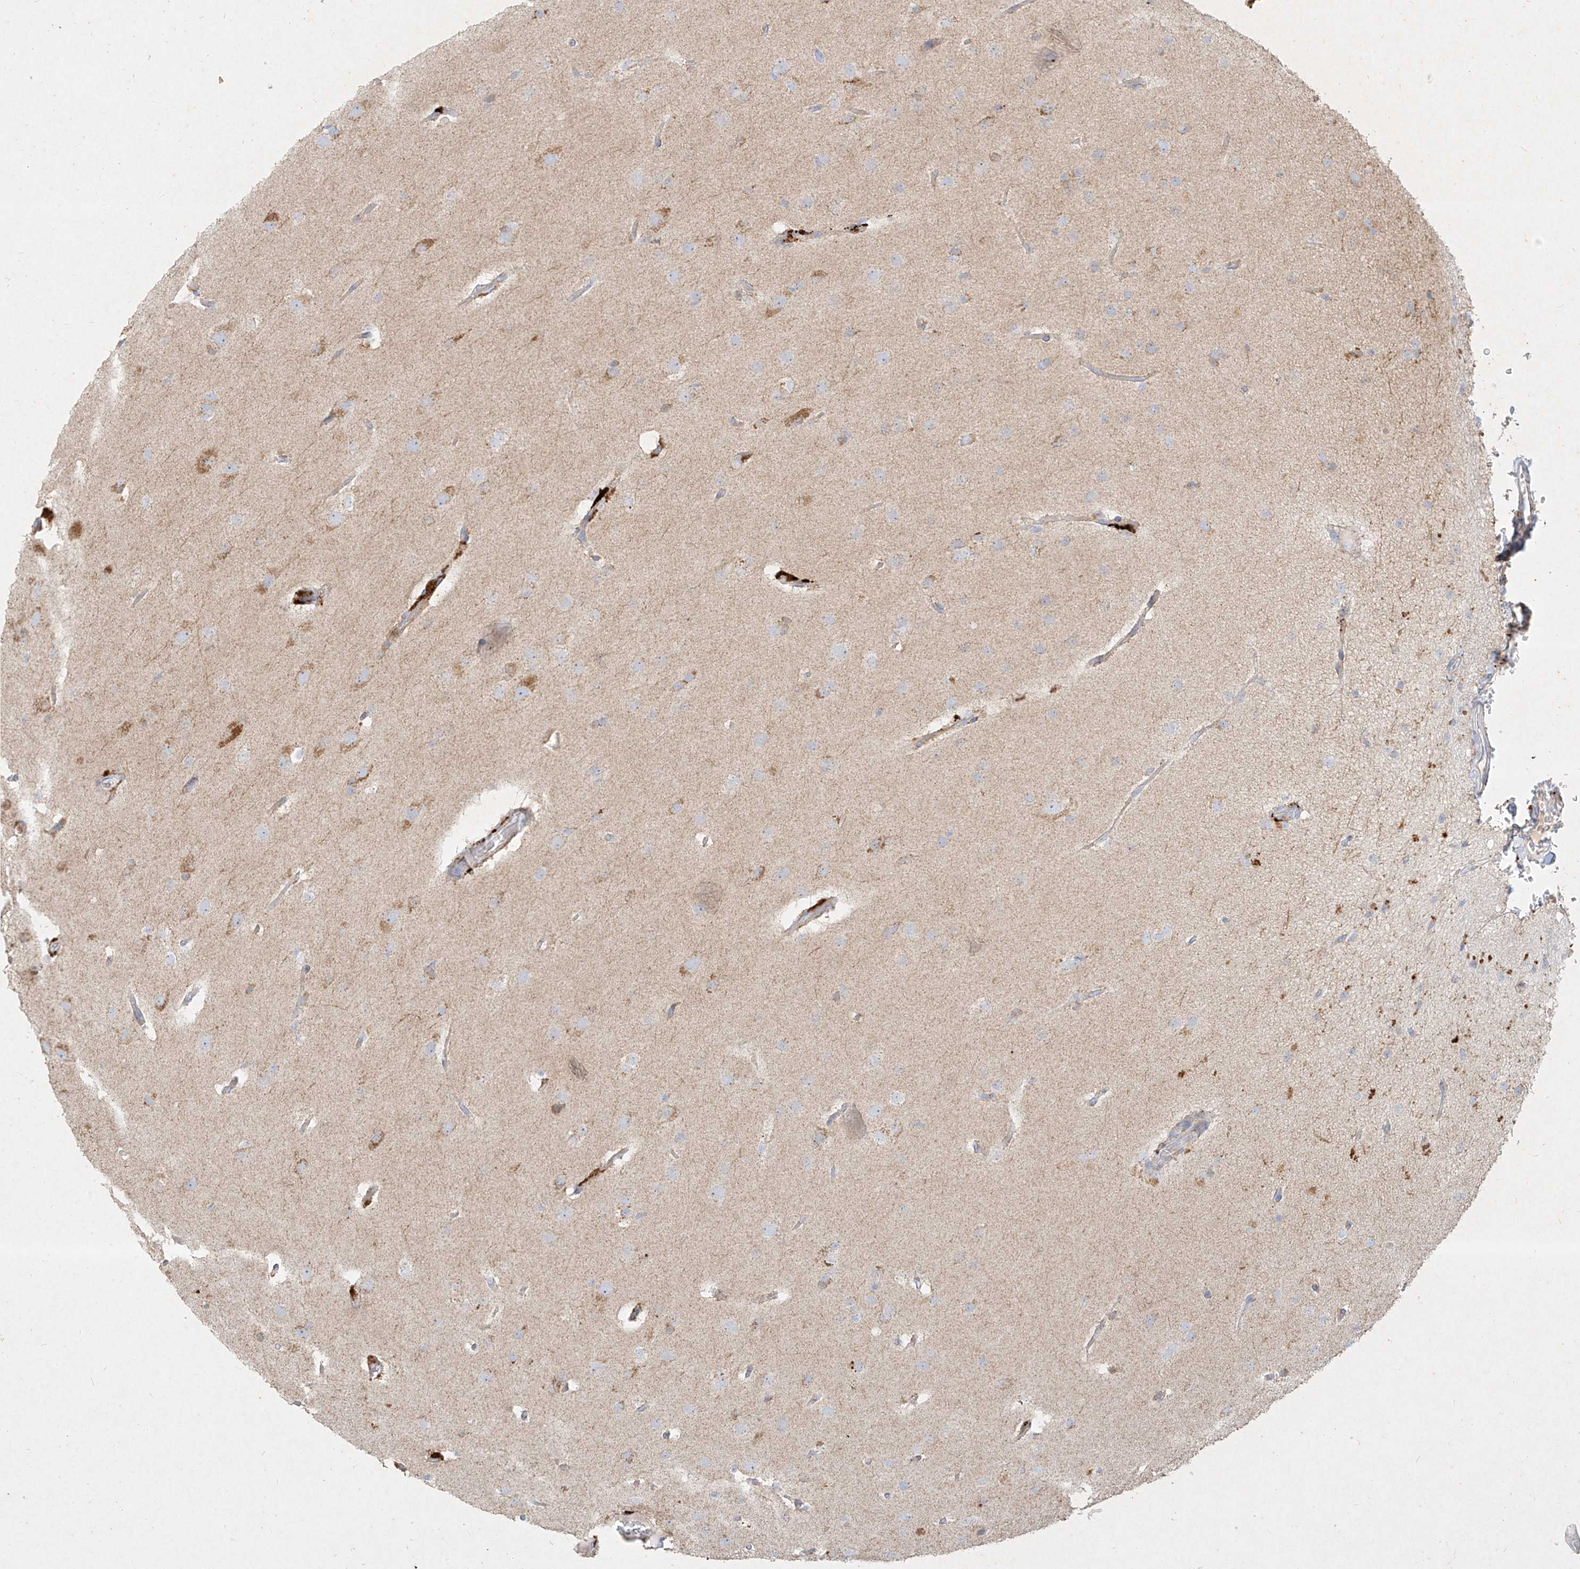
{"staining": {"intensity": "negative", "quantity": "none", "location": "none"}, "tissue": "glioma", "cell_type": "Tumor cells", "image_type": "cancer", "snomed": [{"axis": "morphology", "description": "Glioma, malignant, Low grade"}, {"axis": "topography", "description": "Brain"}], "caption": "The histopathology image reveals no staining of tumor cells in glioma.", "gene": "MTX2", "patient": {"sex": "female", "age": 37}}